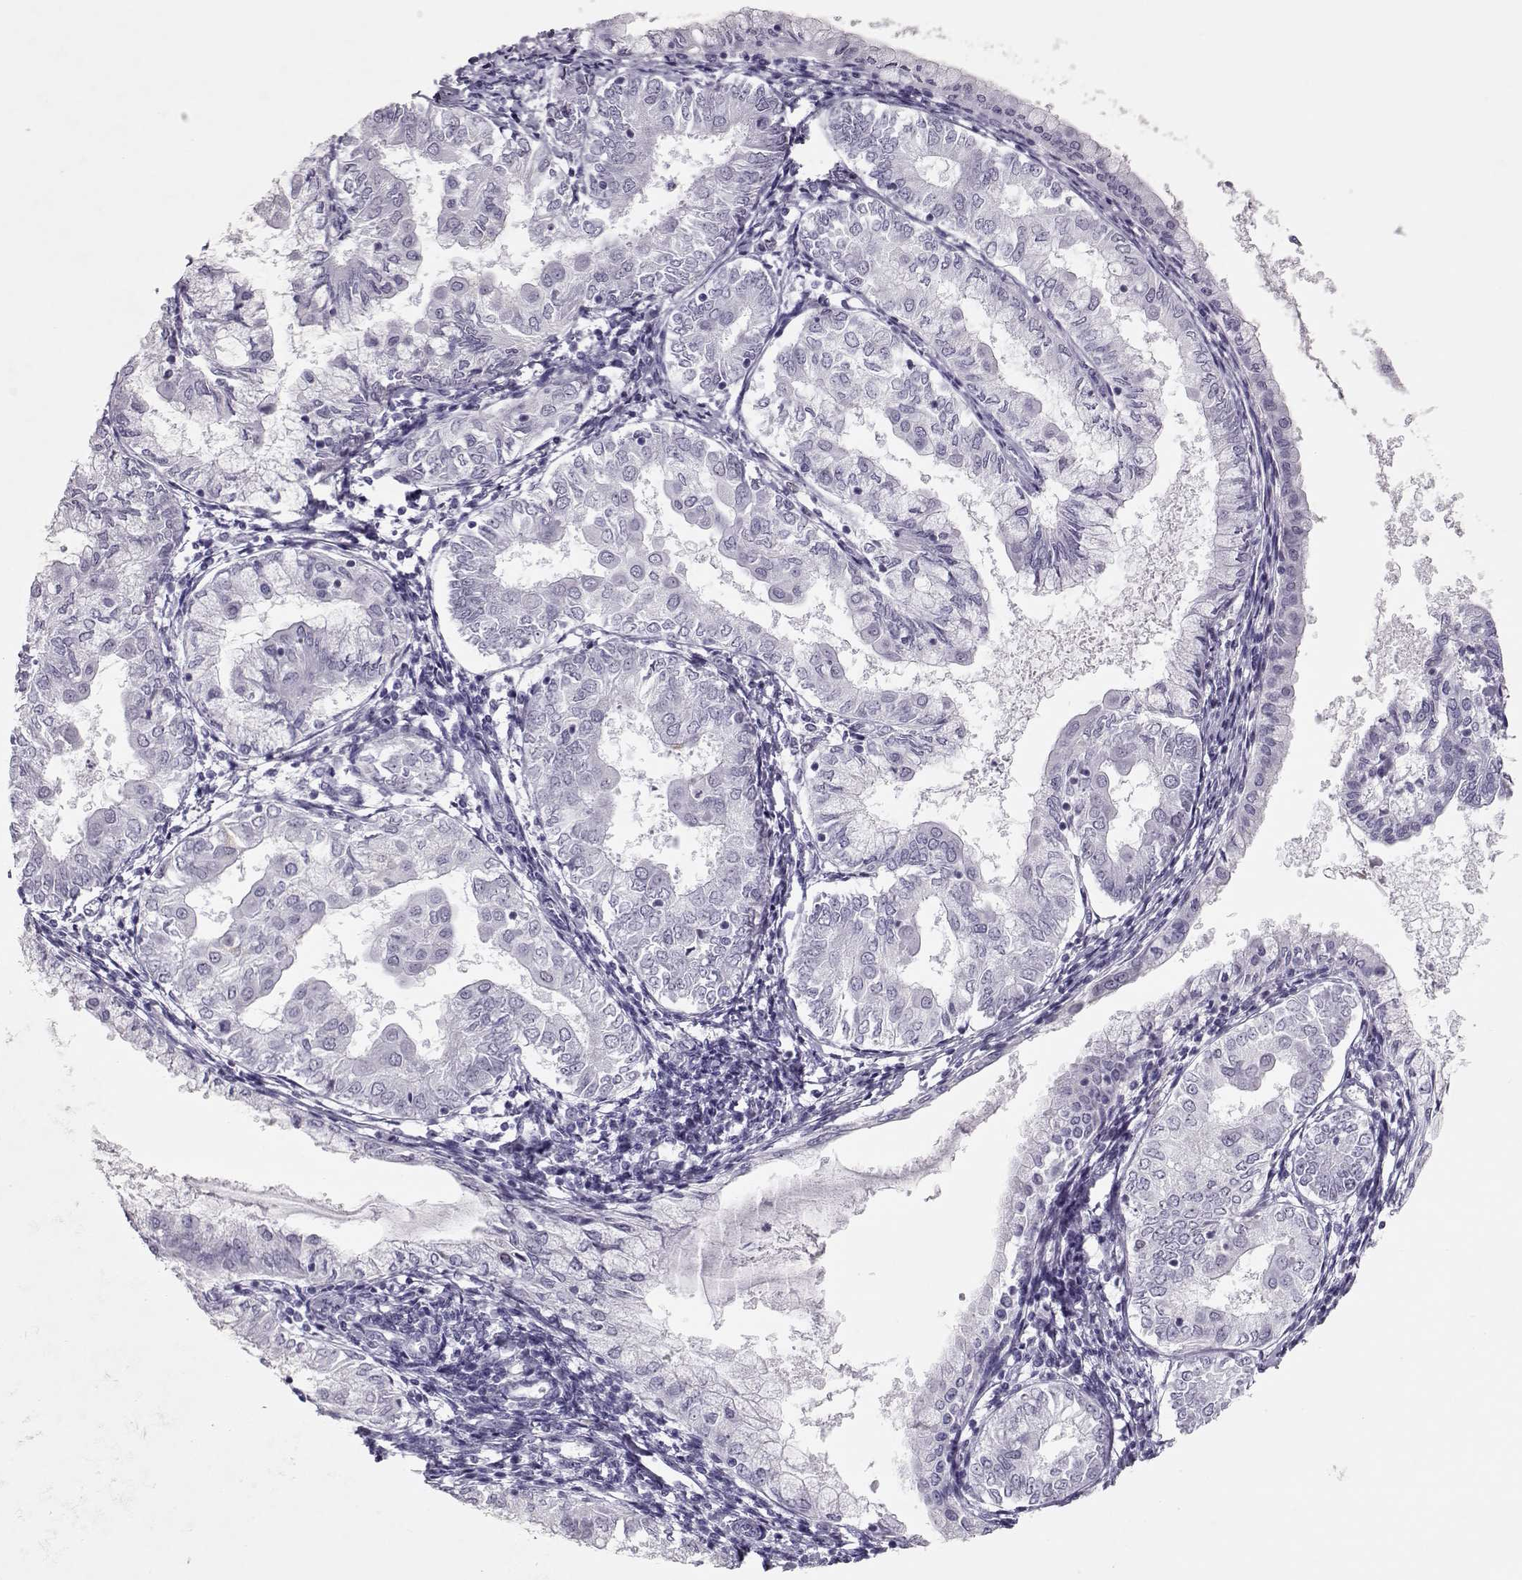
{"staining": {"intensity": "negative", "quantity": "none", "location": "none"}, "tissue": "endometrial cancer", "cell_type": "Tumor cells", "image_type": "cancer", "snomed": [{"axis": "morphology", "description": "Adenocarcinoma, NOS"}, {"axis": "topography", "description": "Endometrium"}], "caption": "IHC image of human adenocarcinoma (endometrial) stained for a protein (brown), which shows no staining in tumor cells.", "gene": "SGO1", "patient": {"sex": "female", "age": 68}}